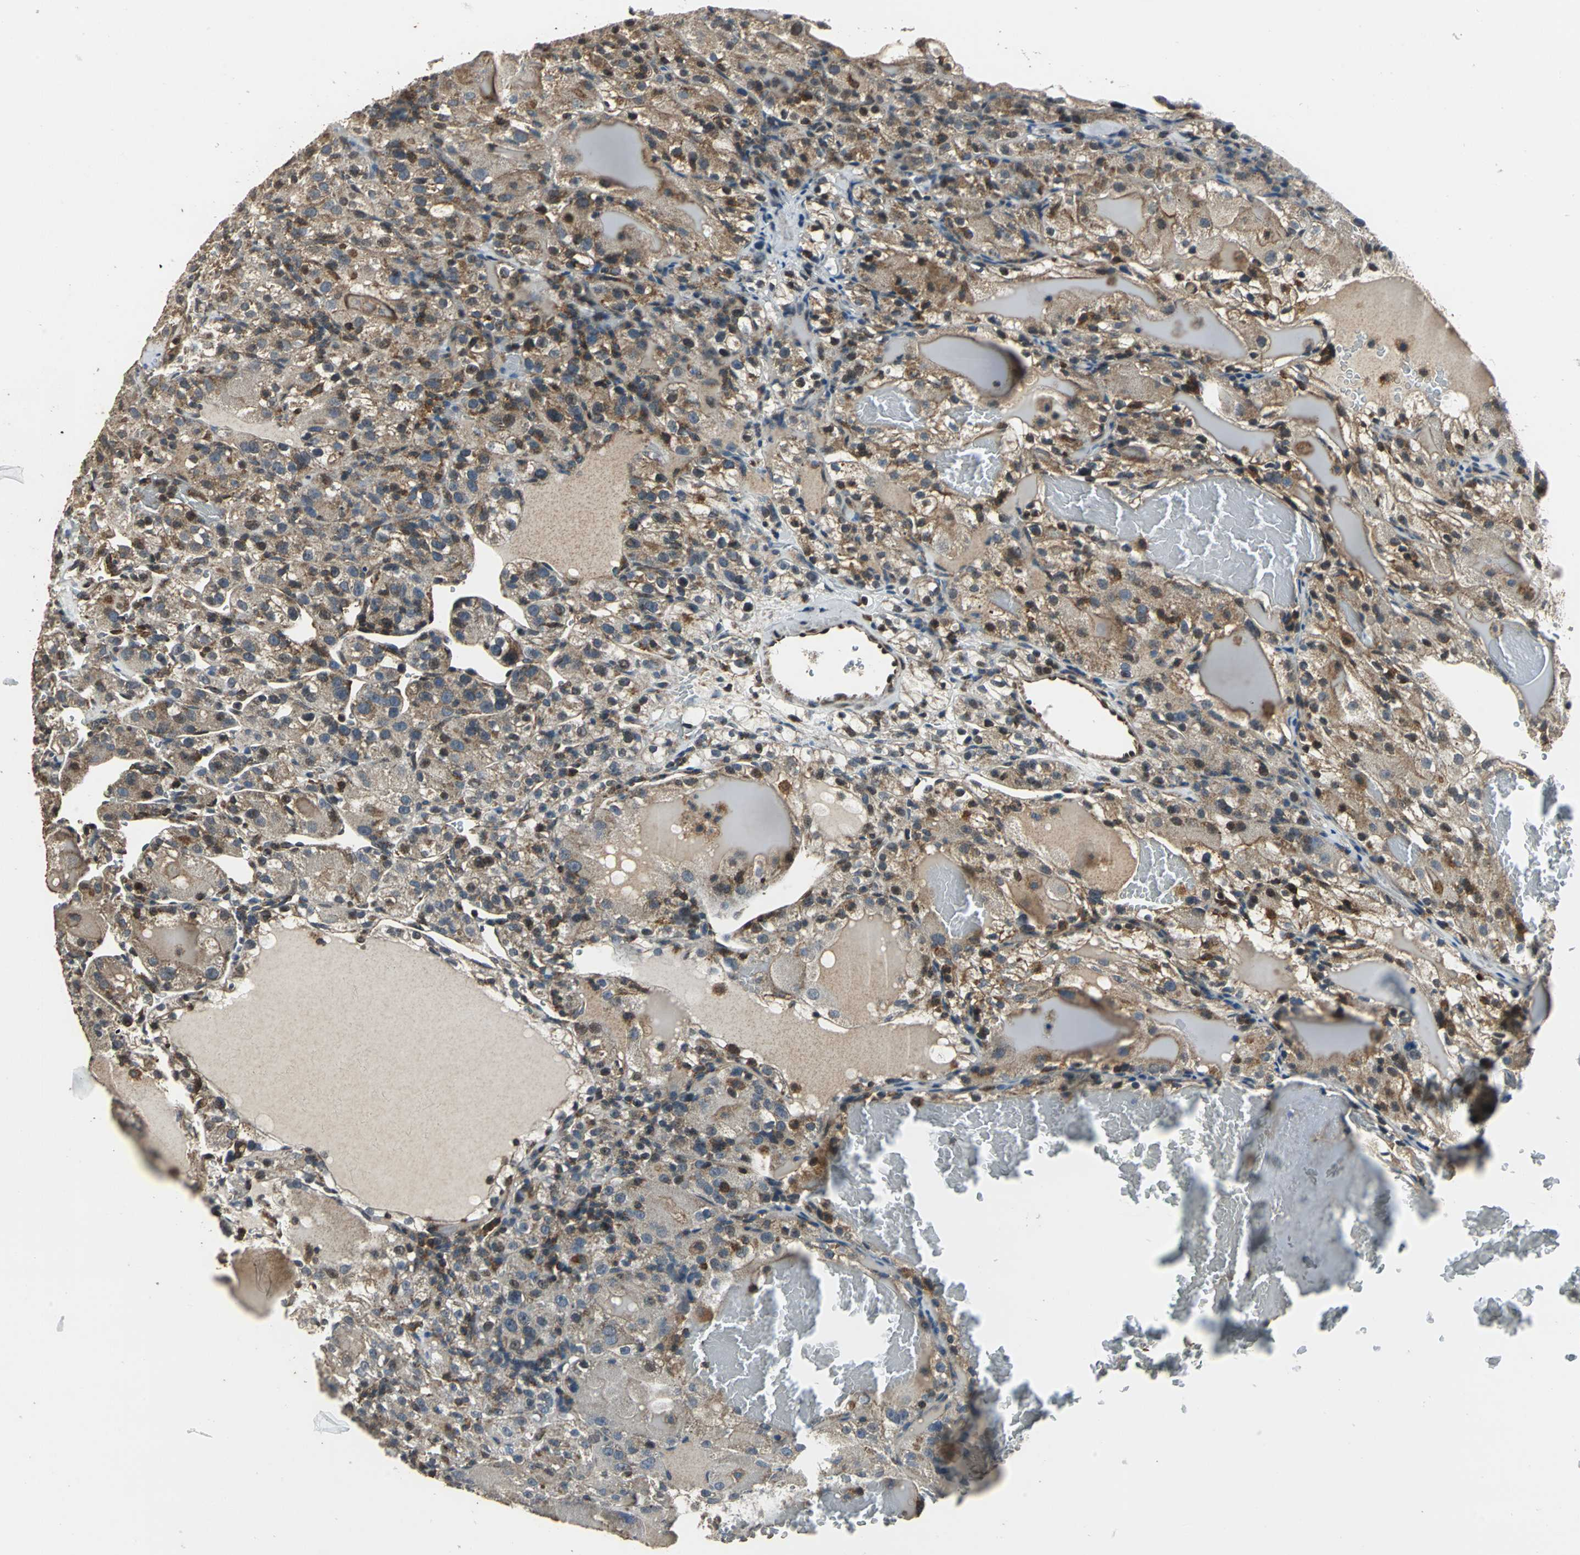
{"staining": {"intensity": "weak", "quantity": ">75%", "location": "cytoplasmic/membranous"}, "tissue": "renal cancer", "cell_type": "Tumor cells", "image_type": "cancer", "snomed": [{"axis": "morphology", "description": "Normal tissue, NOS"}, {"axis": "morphology", "description": "Adenocarcinoma, NOS"}, {"axis": "topography", "description": "Kidney"}], "caption": "Renal adenocarcinoma tissue exhibits weak cytoplasmic/membranous expression in approximately >75% of tumor cells", "gene": "DNAJB4", "patient": {"sex": "male", "age": 61}}